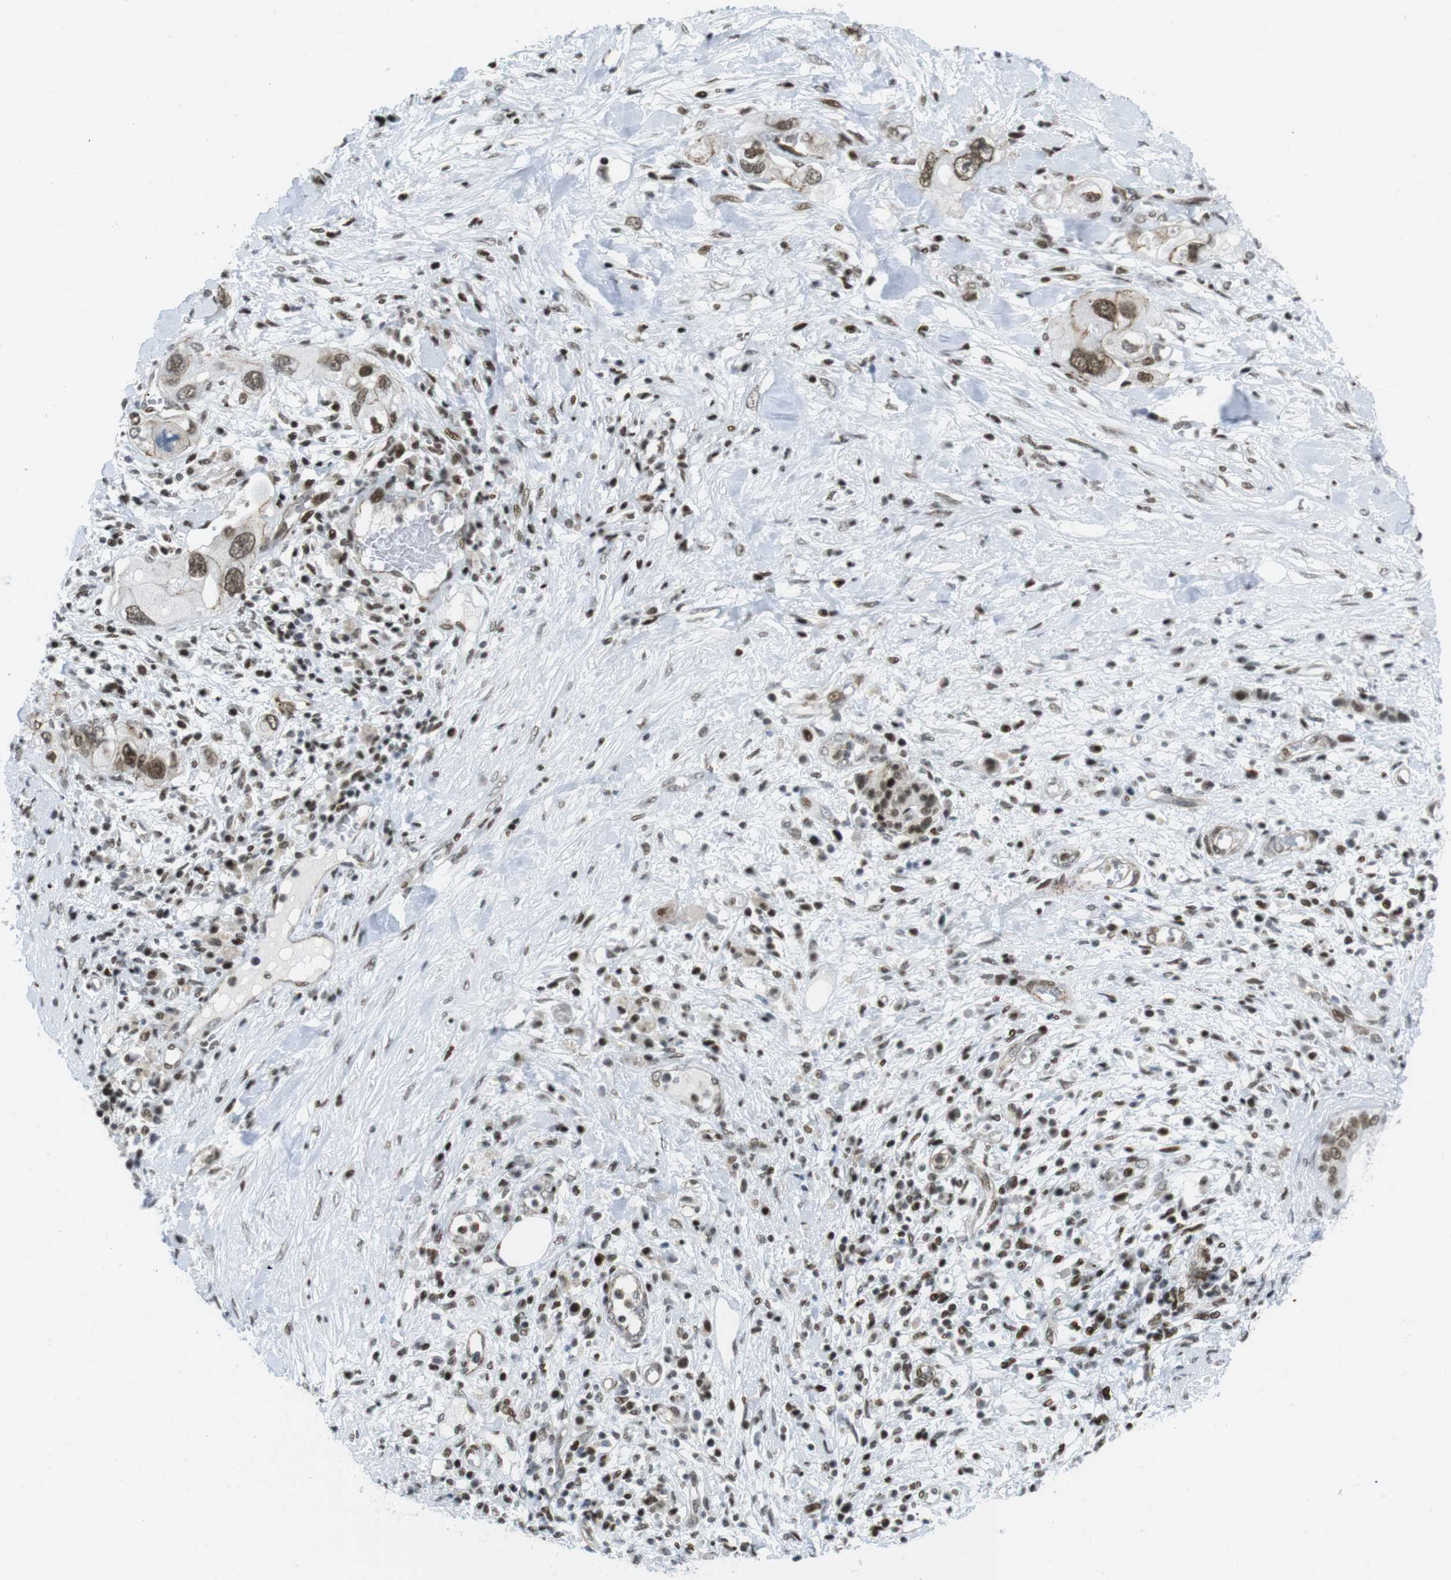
{"staining": {"intensity": "moderate", "quantity": ">75%", "location": "nuclear"}, "tissue": "pancreatic cancer", "cell_type": "Tumor cells", "image_type": "cancer", "snomed": [{"axis": "morphology", "description": "Adenocarcinoma, NOS"}, {"axis": "topography", "description": "Pancreas"}], "caption": "Immunohistochemistry (IHC) histopathology image of human pancreatic adenocarcinoma stained for a protein (brown), which displays medium levels of moderate nuclear expression in about >75% of tumor cells.", "gene": "ARID1A", "patient": {"sex": "female", "age": 56}}